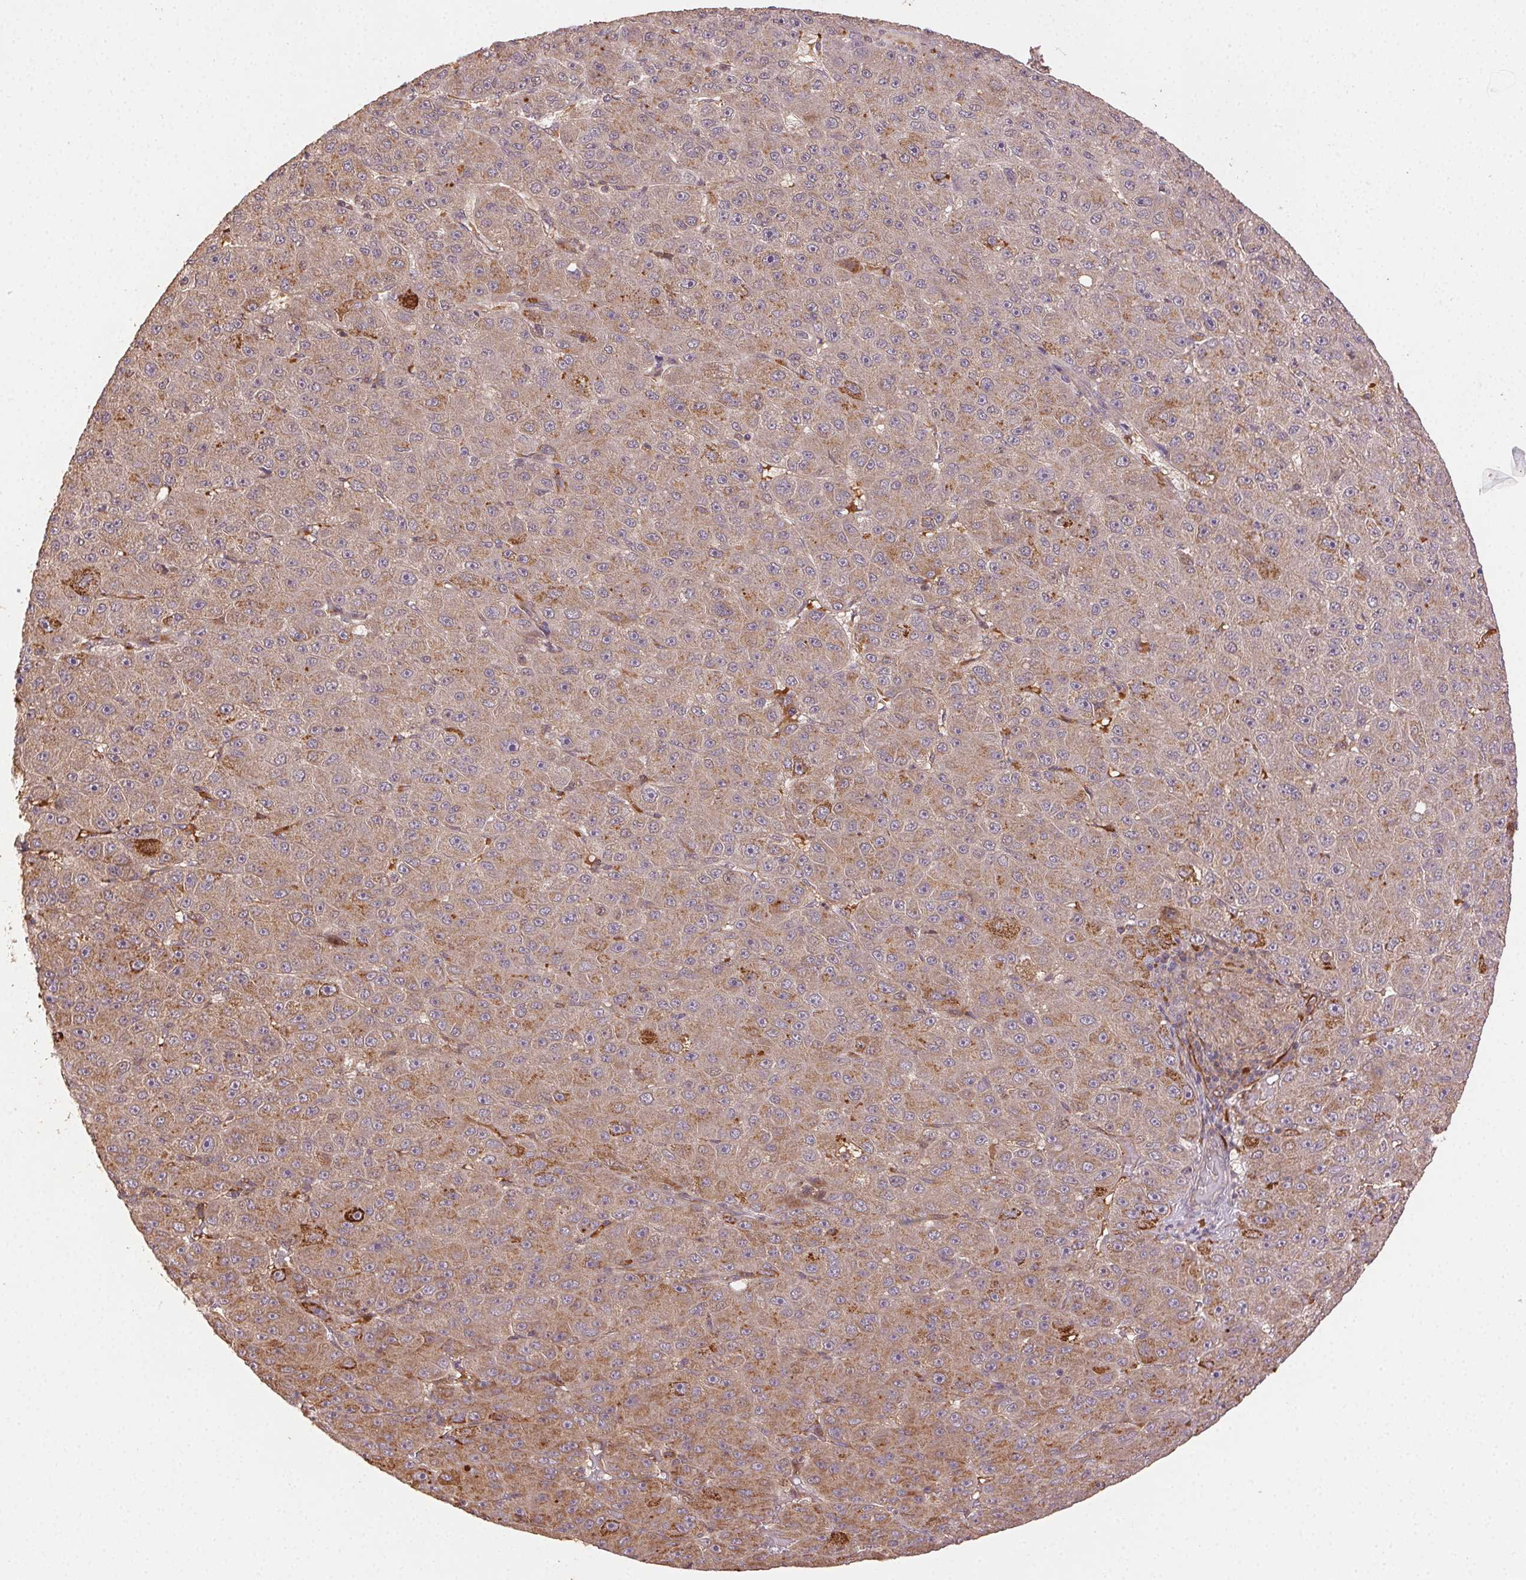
{"staining": {"intensity": "moderate", "quantity": ">75%", "location": "cytoplasmic/membranous"}, "tissue": "liver cancer", "cell_type": "Tumor cells", "image_type": "cancer", "snomed": [{"axis": "morphology", "description": "Carcinoma, Hepatocellular, NOS"}, {"axis": "topography", "description": "Liver"}], "caption": "Liver cancer (hepatocellular carcinoma) stained with a protein marker demonstrates moderate staining in tumor cells.", "gene": "KLHL15", "patient": {"sex": "male", "age": 67}}